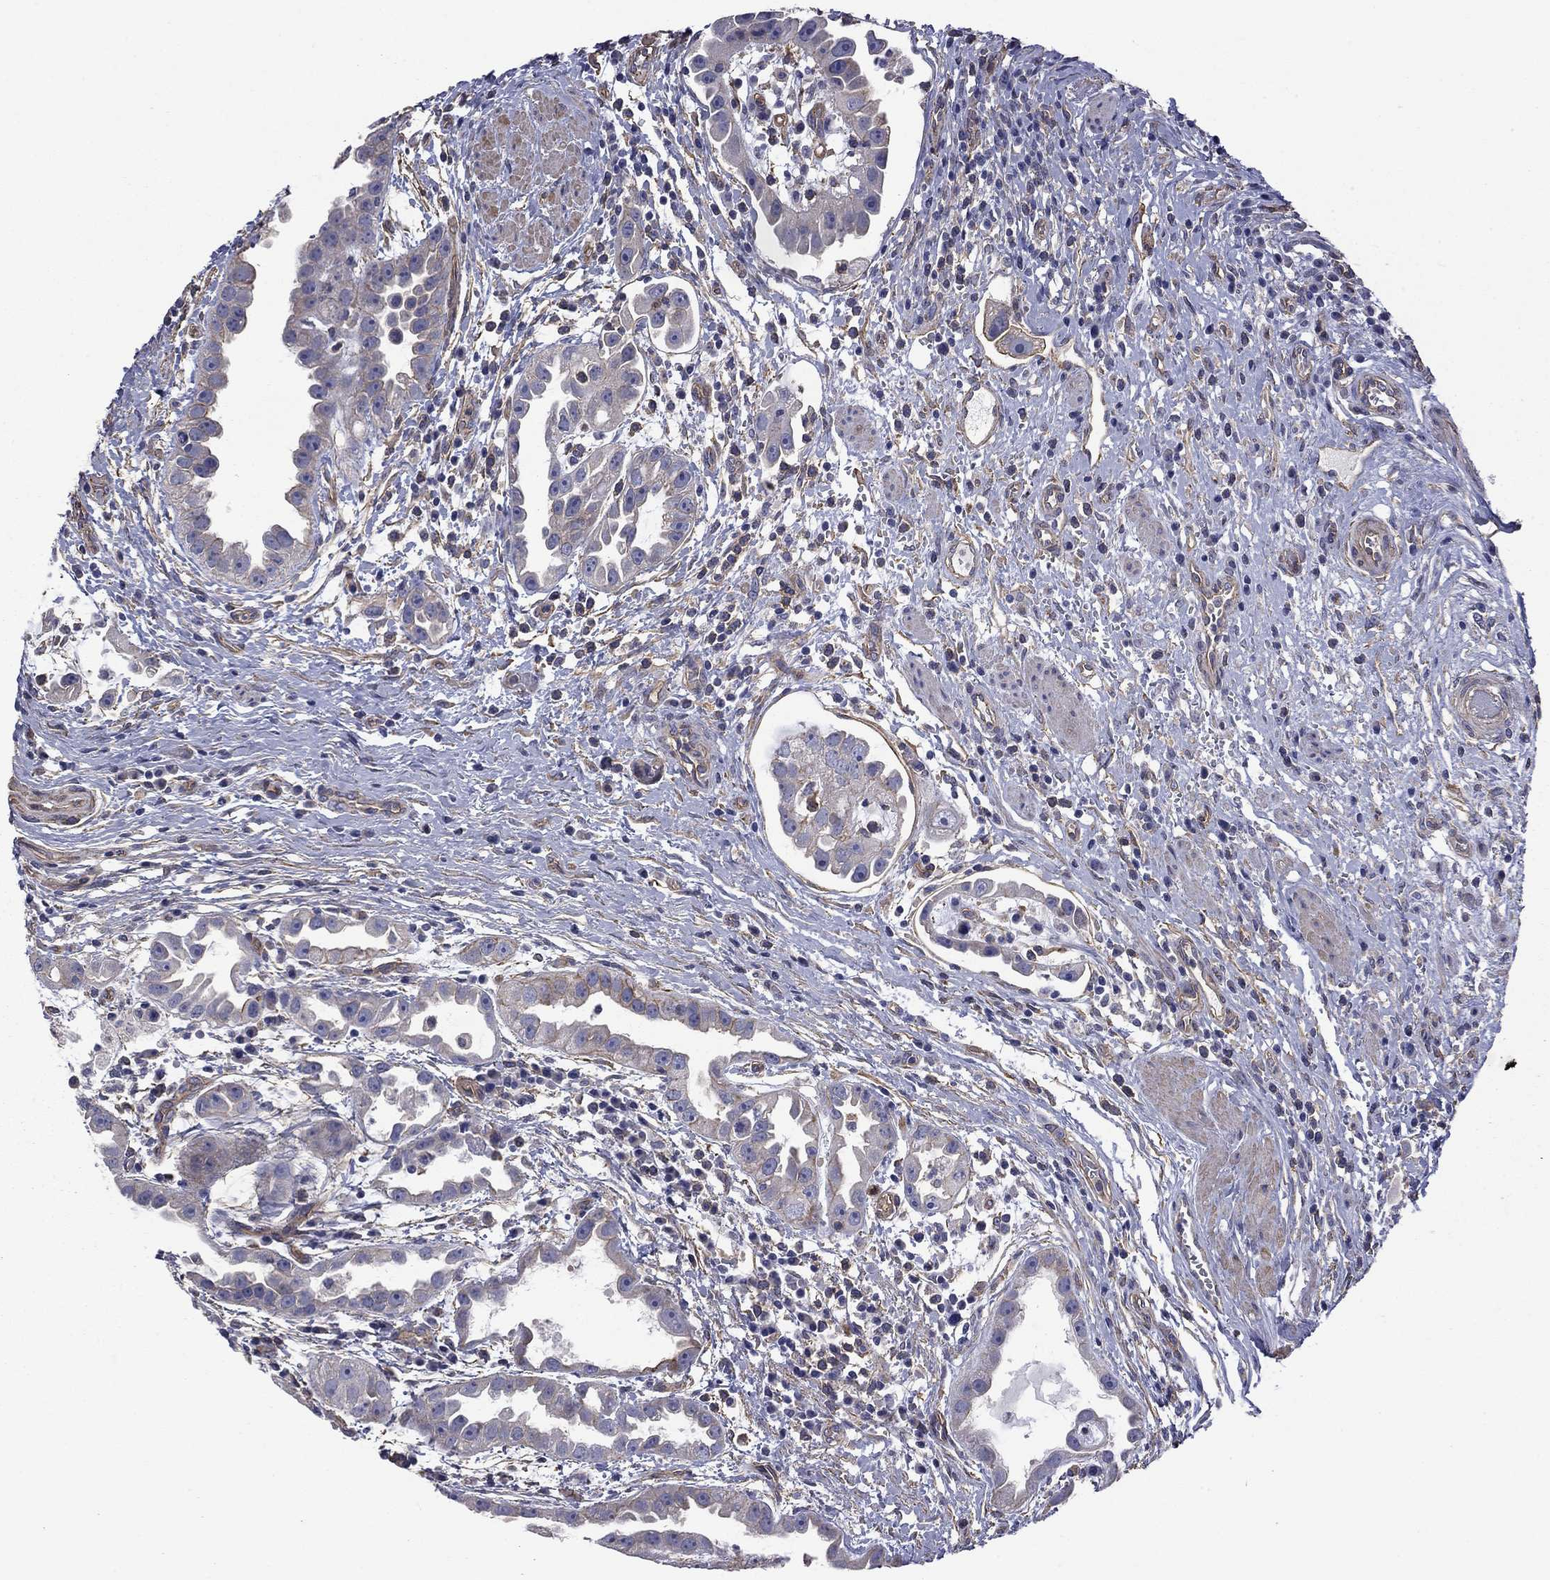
{"staining": {"intensity": "moderate", "quantity": "<25%", "location": "cytoplasmic/membranous"}, "tissue": "urothelial cancer", "cell_type": "Tumor cells", "image_type": "cancer", "snomed": [{"axis": "morphology", "description": "Urothelial carcinoma, High grade"}, {"axis": "topography", "description": "Urinary bladder"}], "caption": "Protein expression analysis of high-grade urothelial carcinoma exhibits moderate cytoplasmic/membranous staining in approximately <25% of tumor cells.", "gene": "TCHH", "patient": {"sex": "female", "age": 41}}